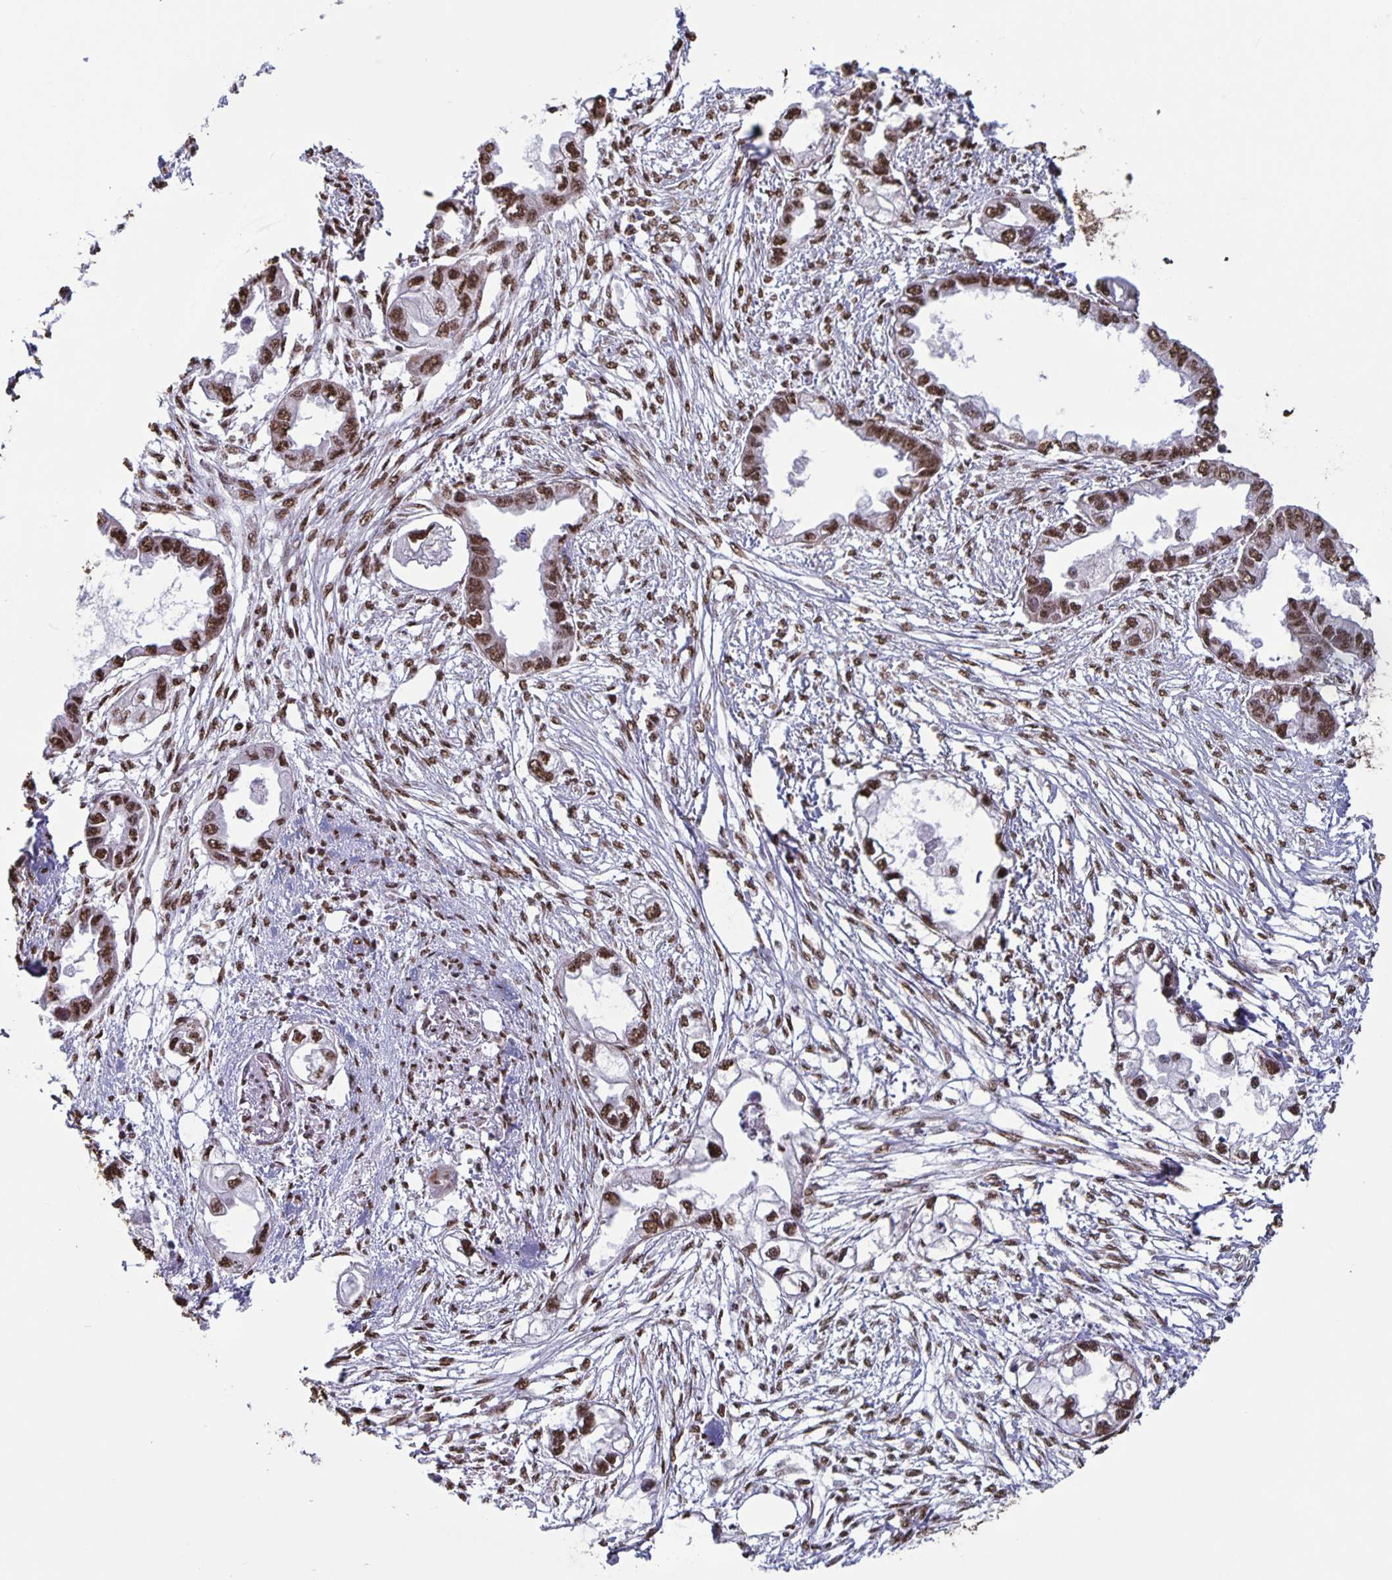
{"staining": {"intensity": "strong", "quantity": ">75%", "location": "nuclear"}, "tissue": "endometrial cancer", "cell_type": "Tumor cells", "image_type": "cancer", "snomed": [{"axis": "morphology", "description": "Adenocarcinoma, NOS"}, {"axis": "morphology", "description": "Adenocarcinoma, metastatic, NOS"}, {"axis": "topography", "description": "Adipose tissue"}, {"axis": "topography", "description": "Endometrium"}], "caption": "This is an image of immunohistochemistry staining of endometrial cancer (adenocarcinoma), which shows strong expression in the nuclear of tumor cells.", "gene": "DUT", "patient": {"sex": "female", "age": 67}}